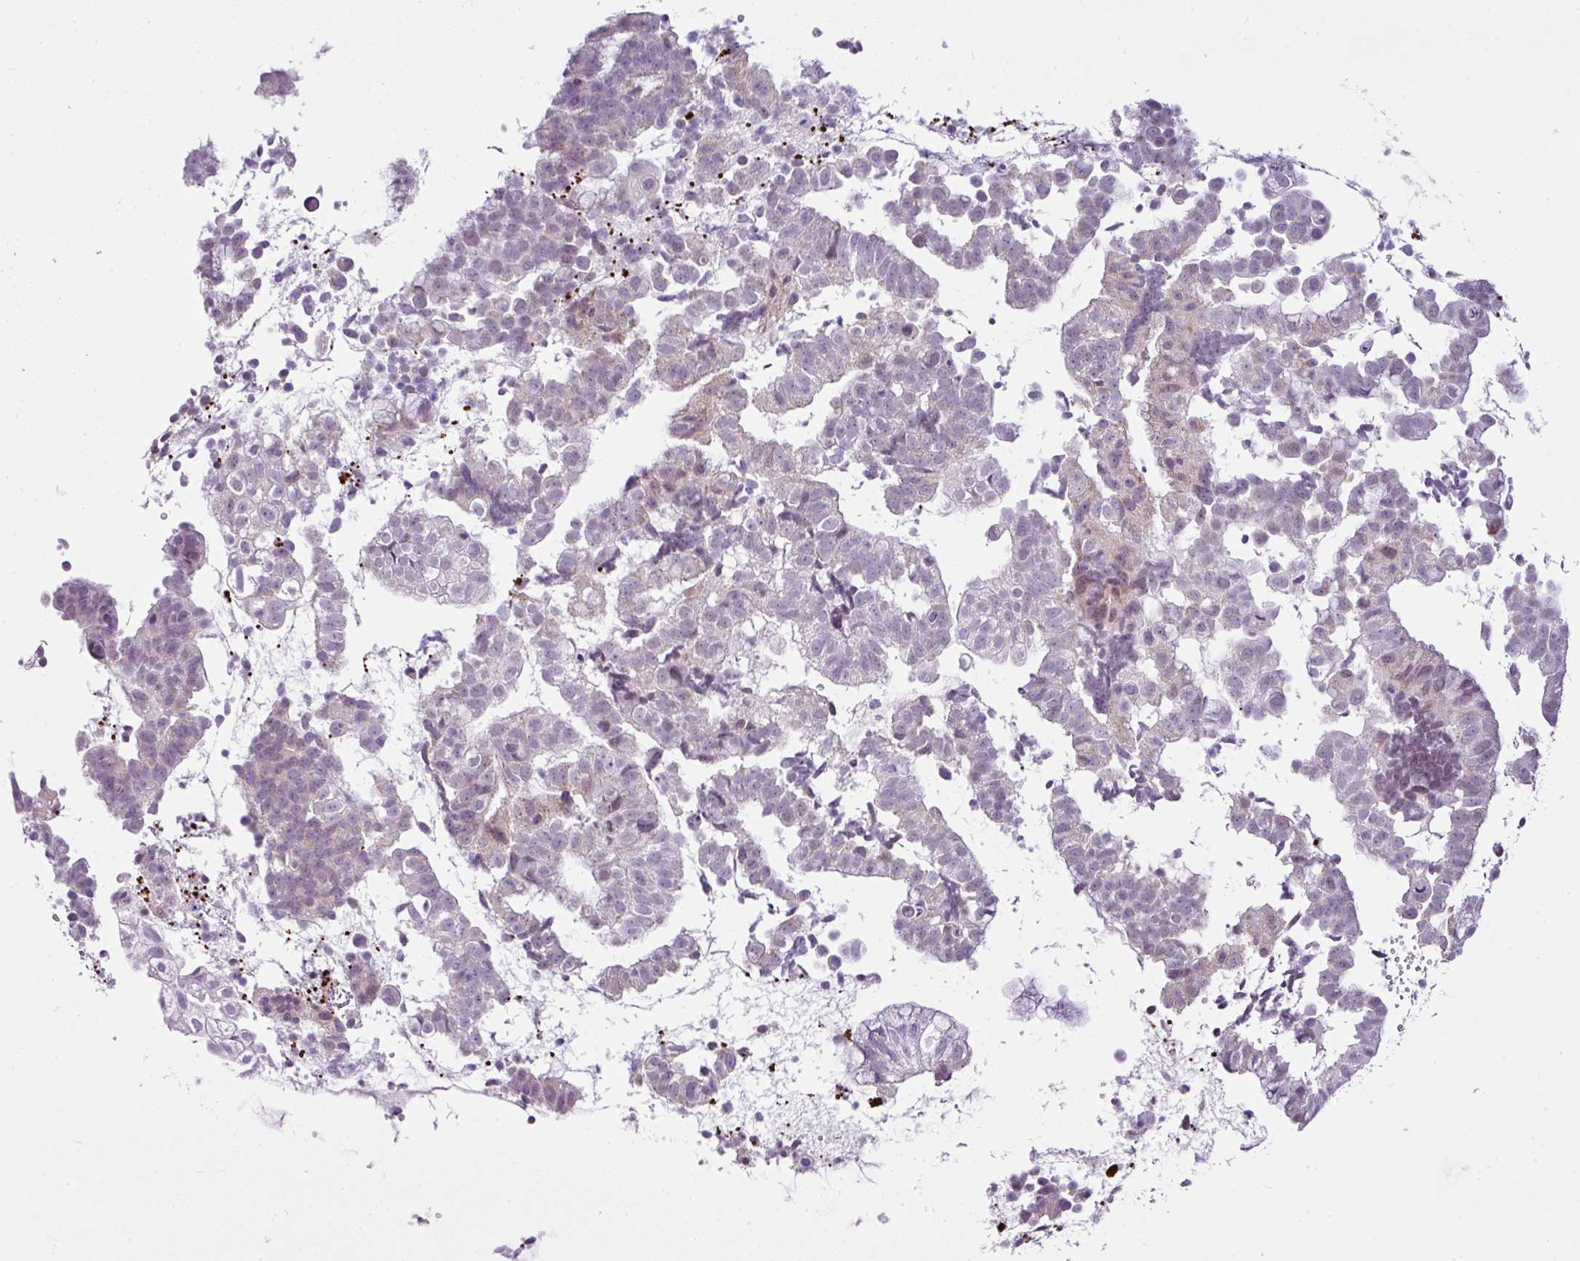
{"staining": {"intensity": "negative", "quantity": "none", "location": "none"}, "tissue": "endometrial cancer", "cell_type": "Tumor cells", "image_type": "cancer", "snomed": [{"axis": "morphology", "description": "Adenocarcinoma, NOS"}, {"axis": "topography", "description": "Endometrium"}], "caption": "There is no significant expression in tumor cells of adenocarcinoma (endometrial).", "gene": "CMTM5", "patient": {"sex": "female", "age": 76}}